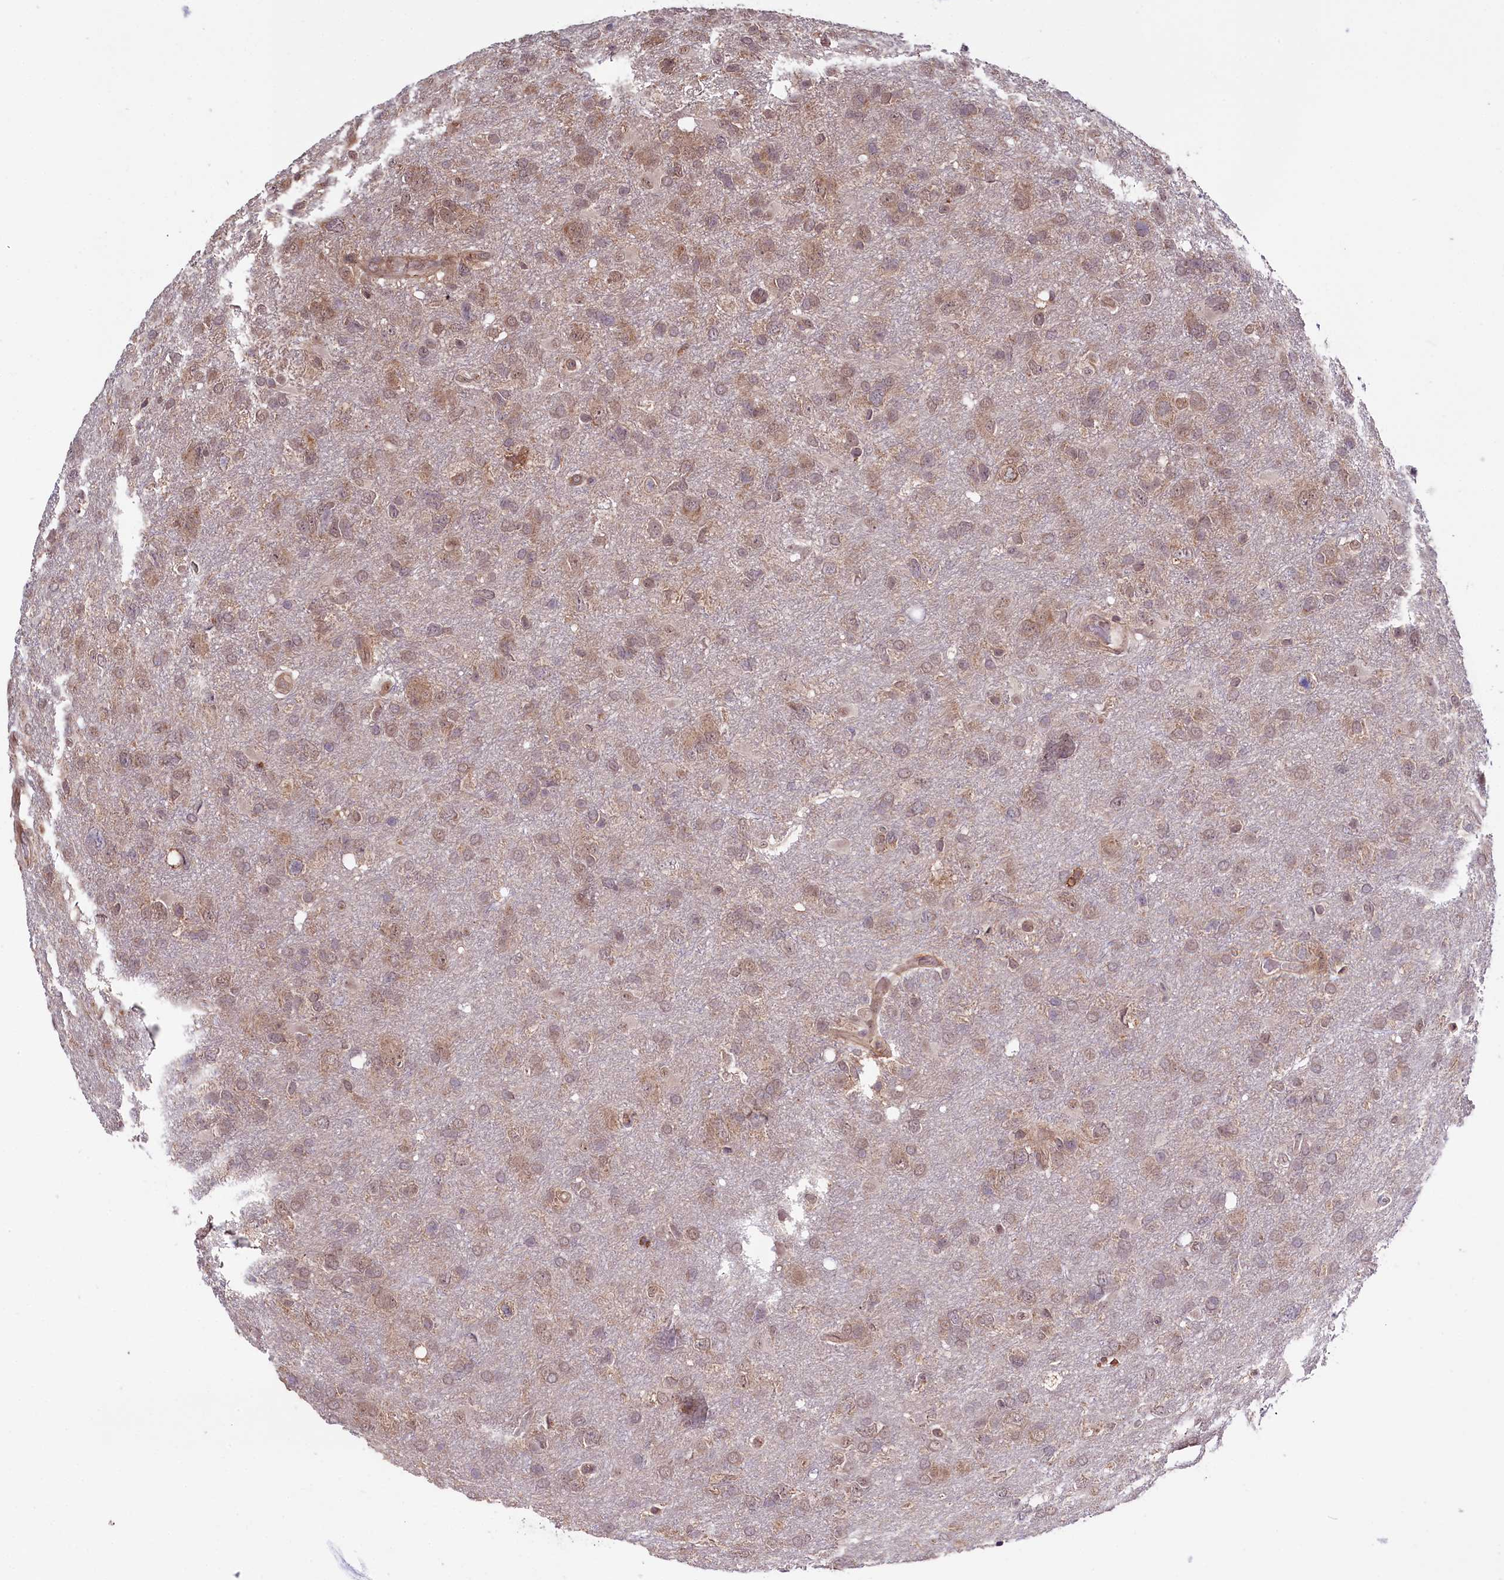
{"staining": {"intensity": "weak", "quantity": "25%-75%", "location": "cytoplasmic/membranous,nuclear"}, "tissue": "glioma", "cell_type": "Tumor cells", "image_type": "cancer", "snomed": [{"axis": "morphology", "description": "Glioma, malignant, High grade"}, {"axis": "topography", "description": "Brain"}], "caption": "Immunohistochemistry micrograph of human malignant glioma (high-grade) stained for a protein (brown), which reveals low levels of weak cytoplasmic/membranous and nuclear positivity in about 25%-75% of tumor cells.", "gene": "SKIDA1", "patient": {"sex": "male", "age": 61}}